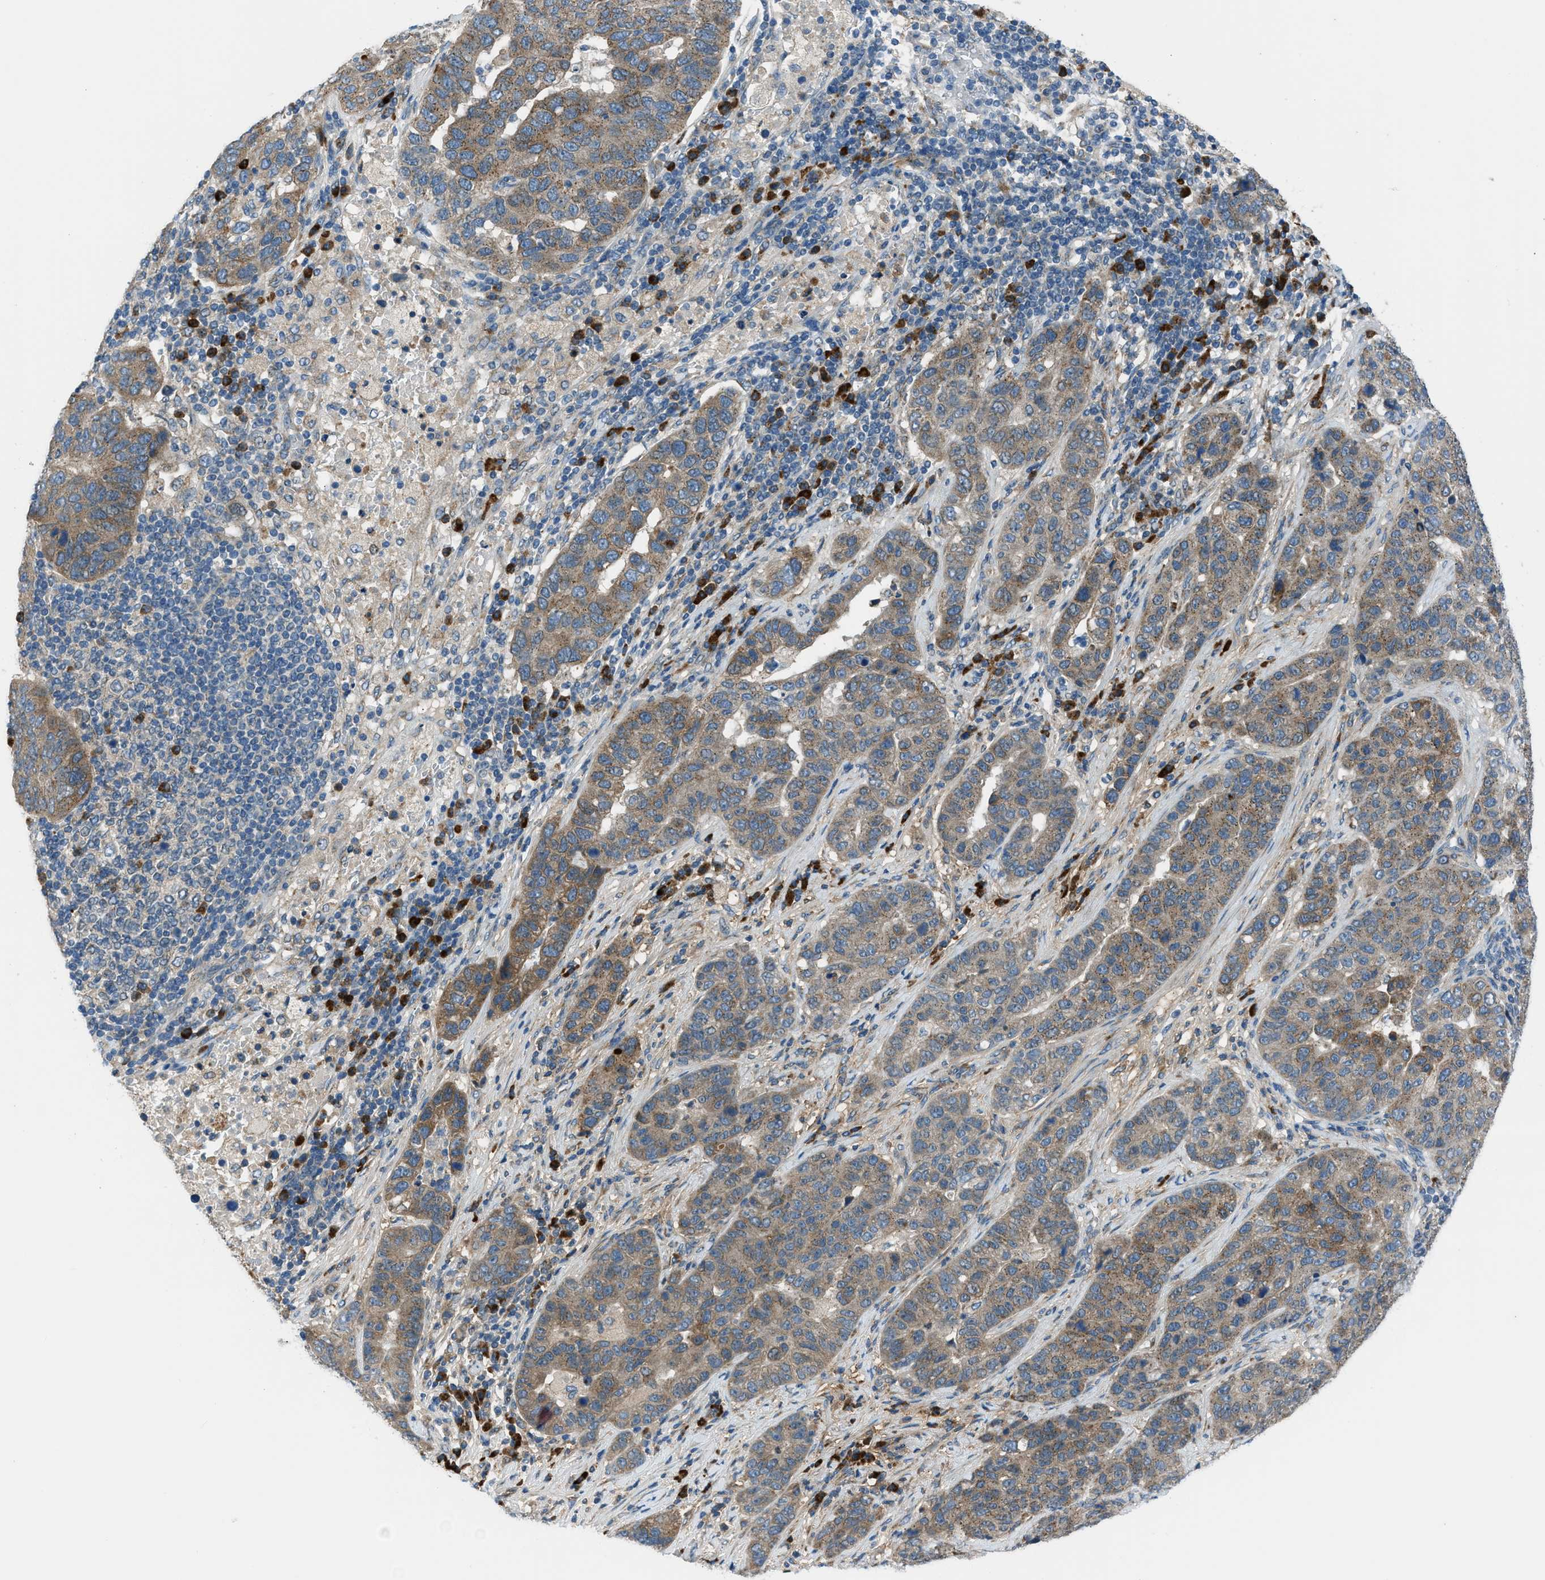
{"staining": {"intensity": "weak", "quantity": ">75%", "location": "cytoplasmic/membranous"}, "tissue": "pancreatic cancer", "cell_type": "Tumor cells", "image_type": "cancer", "snomed": [{"axis": "morphology", "description": "Adenocarcinoma, NOS"}, {"axis": "topography", "description": "Pancreas"}], "caption": "Protein positivity by immunohistochemistry (IHC) displays weak cytoplasmic/membranous expression in approximately >75% of tumor cells in adenocarcinoma (pancreatic). Nuclei are stained in blue.", "gene": "EDARADD", "patient": {"sex": "female", "age": 61}}